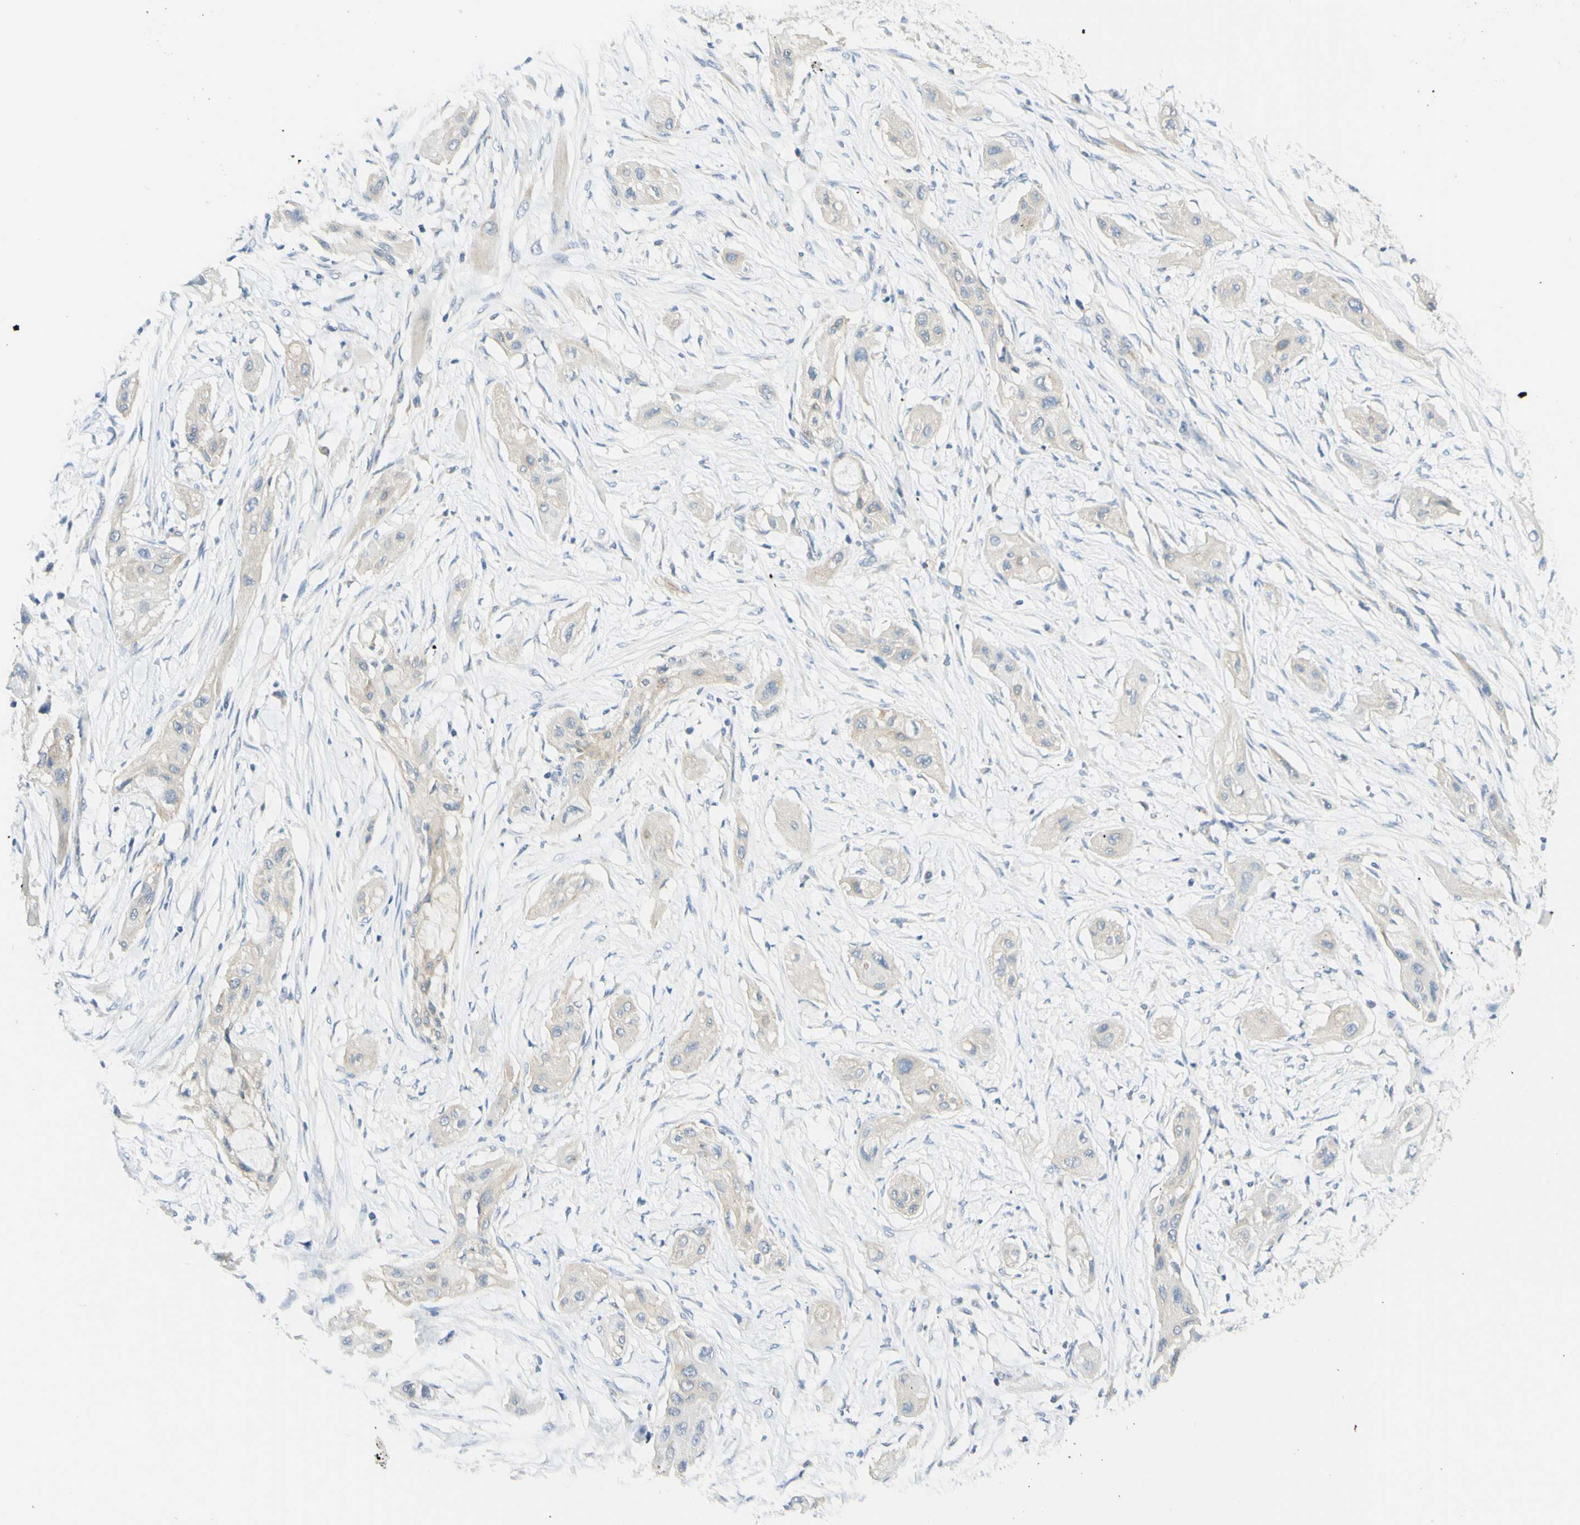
{"staining": {"intensity": "weak", "quantity": ">75%", "location": "cytoplasmic/membranous"}, "tissue": "lung cancer", "cell_type": "Tumor cells", "image_type": "cancer", "snomed": [{"axis": "morphology", "description": "Squamous cell carcinoma, NOS"}, {"axis": "topography", "description": "Lung"}], "caption": "Weak cytoplasmic/membranous staining is identified in approximately >75% of tumor cells in lung squamous cell carcinoma. (DAB = brown stain, brightfield microscopy at high magnification).", "gene": "ARMC10", "patient": {"sex": "female", "age": 47}}